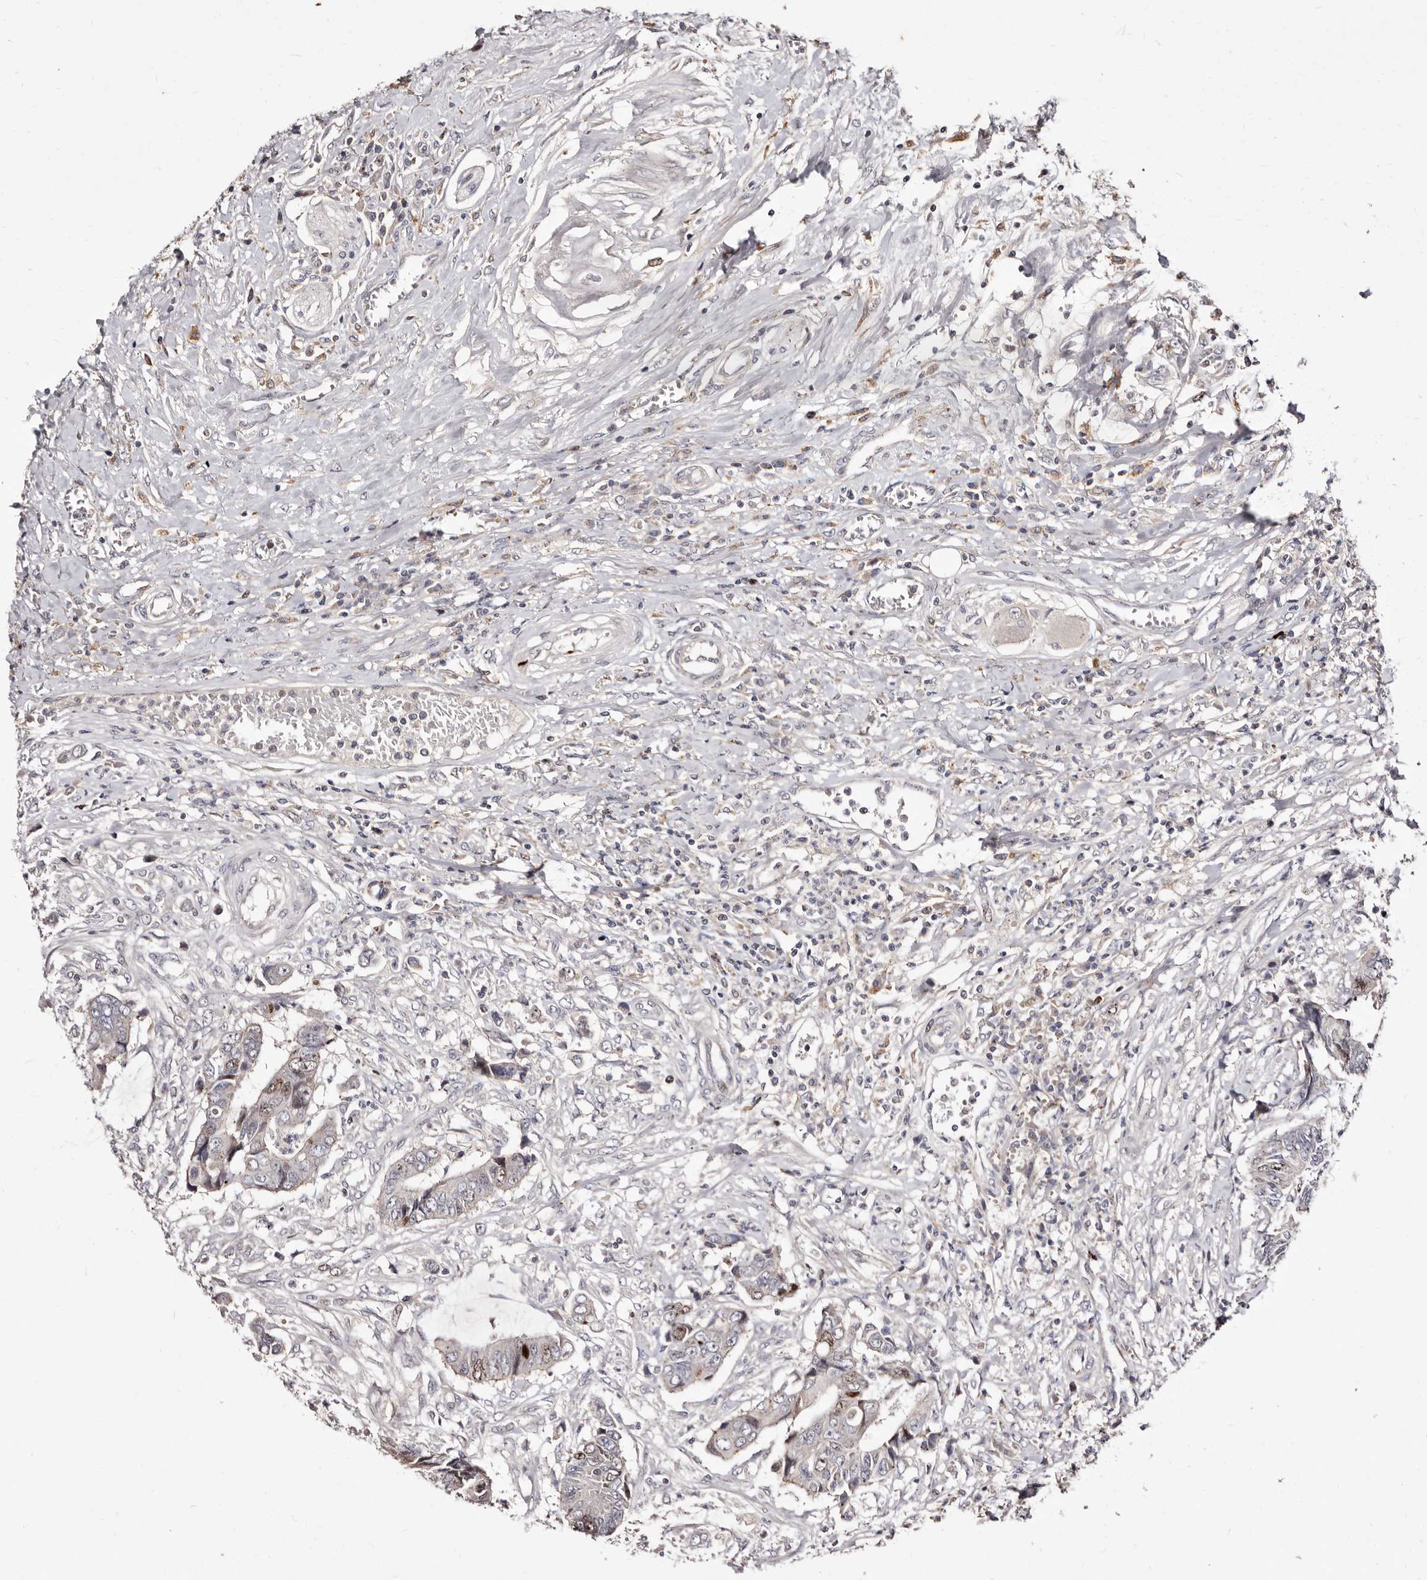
{"staining": {"intensity": "moderate", "quantity": "<25%", "location": "nuclear"}, "tissue": "colorectal cancer", "cell_type": "Tumor cells", "image_type": "cancer", "snomed": [{"axis": "morphology", "description": "Adenocarcinoma, NOS"}, {"axis": "topography", "description": "Rectum"}], "caption": "Tumor cells exhibit low levels of moderate nuclear staining in about <25% of cells in colorectal adenocarcinoma.", "gene": "CDCA8", "patient": {"sex": "male", "age": 84}}